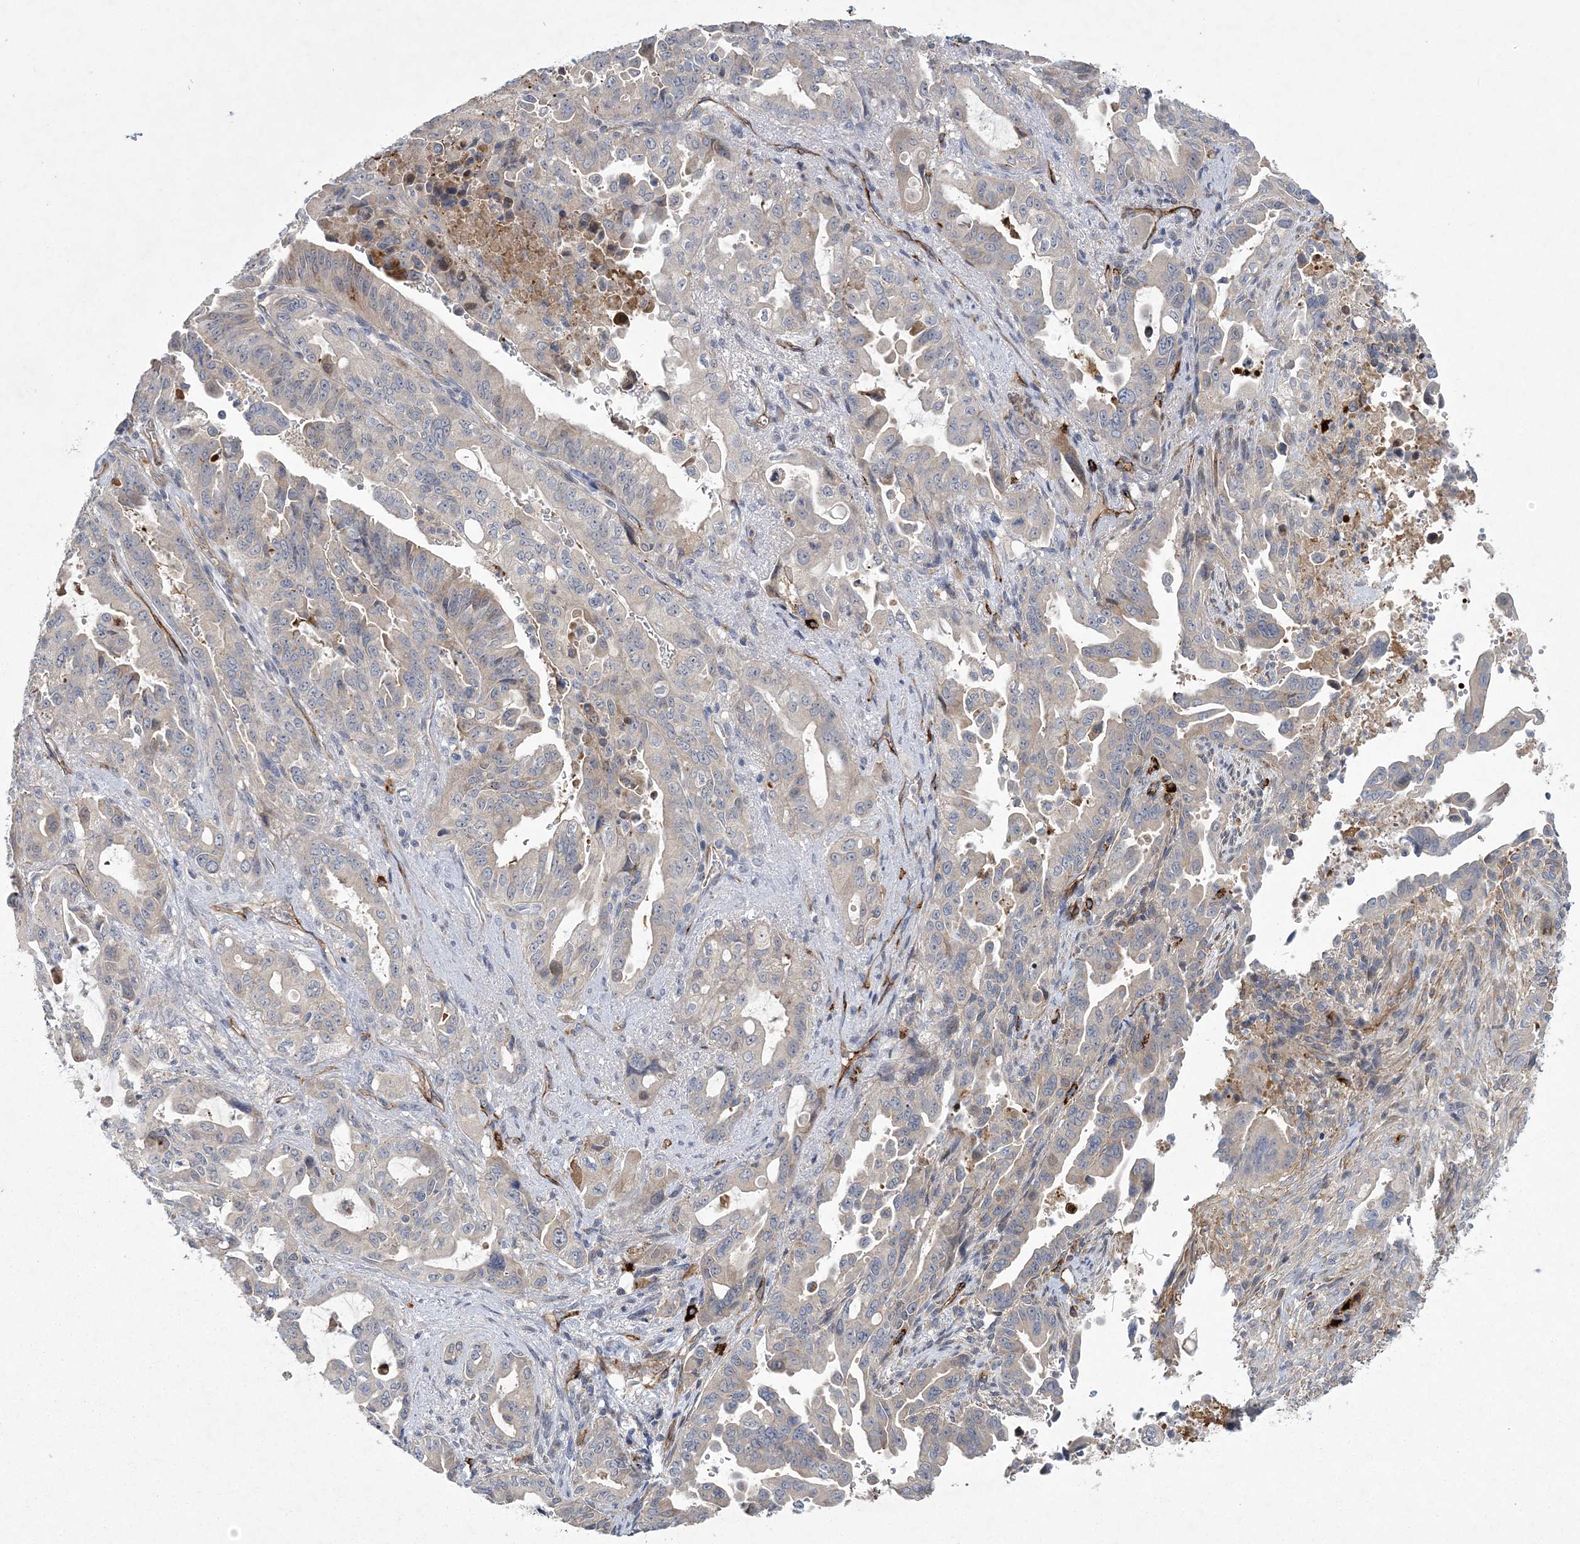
{"staining": {"intensity": "negative", "quantity": "none", "location": "none"}, "tissue": "pancreatic cancer", "cell_type": "Tumor cells", "image_type": "cancer", "snomed": [{"axis": "morphology", "description": "Adenocarcinoma, NOS"}, {"axis": "topography", "description": "Pancreas"}], "caption": "Immunohistochemistry micrograph of human adenocarcinoma (pancreatic) stained for a protein (brown), which reveals no expression in tumor cells. (DAB immunohistochemistry (IHC), high magnification).", "gene": "CALN1", "patient": {"sex": "male", "age": 70}}